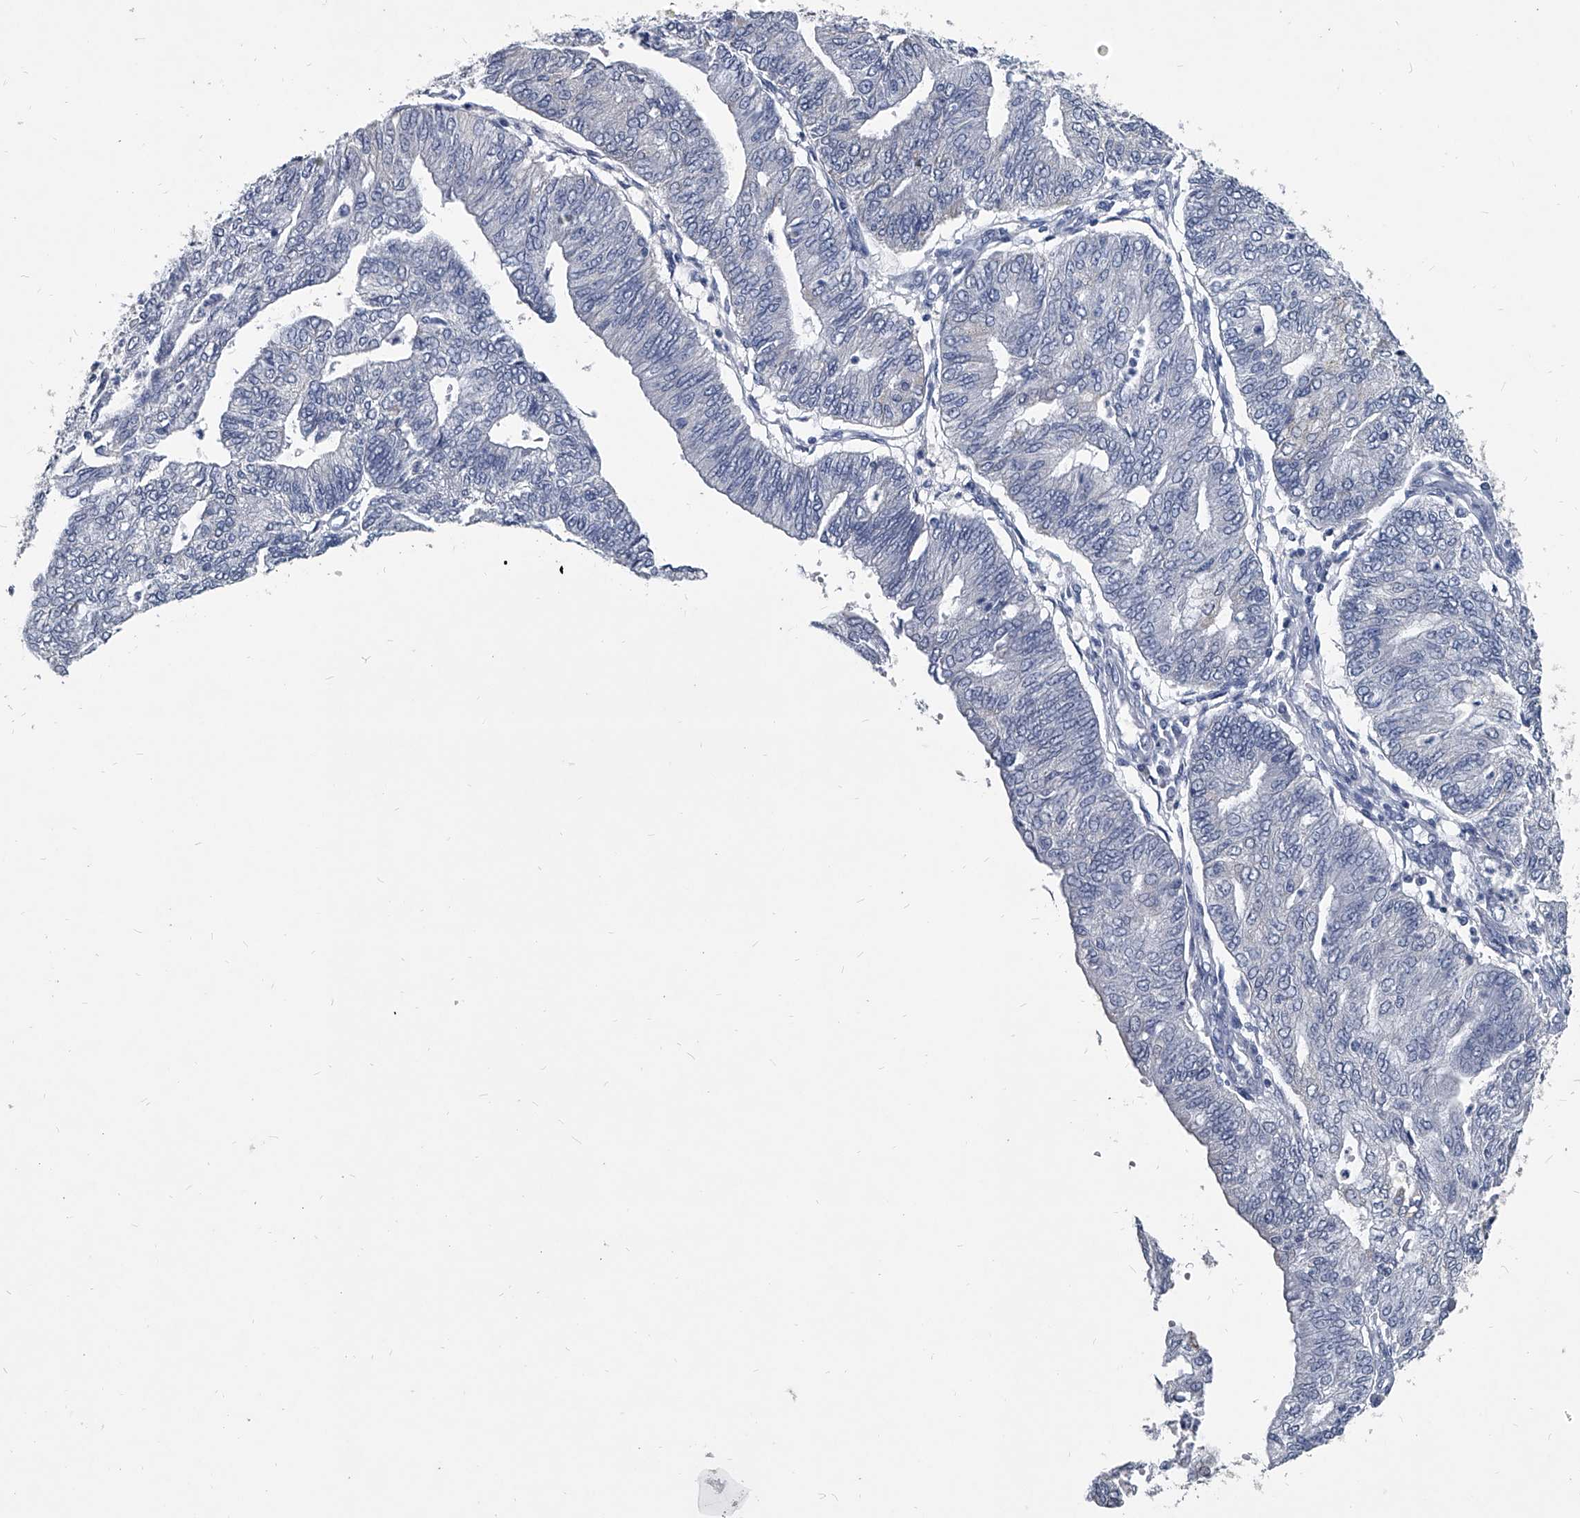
{"staining": {"intensity": "negative", "quantity": "none", "location": "none"}, "tissue": "endometrial cancer", "cell_type": "Tumor cells", "image_type": "cancer", "snomed": [{"axis": "morphology", "description": "Adenocarcinoma, NOS"}, {"axis": "topography", "description": "Endometrium"}], "caption": "There is no significant staining in tumor cells of endometrial cancer (adenocarcinoma).", "gene": "BCAS1", "patient": {"sex": "female", "age": 59}}